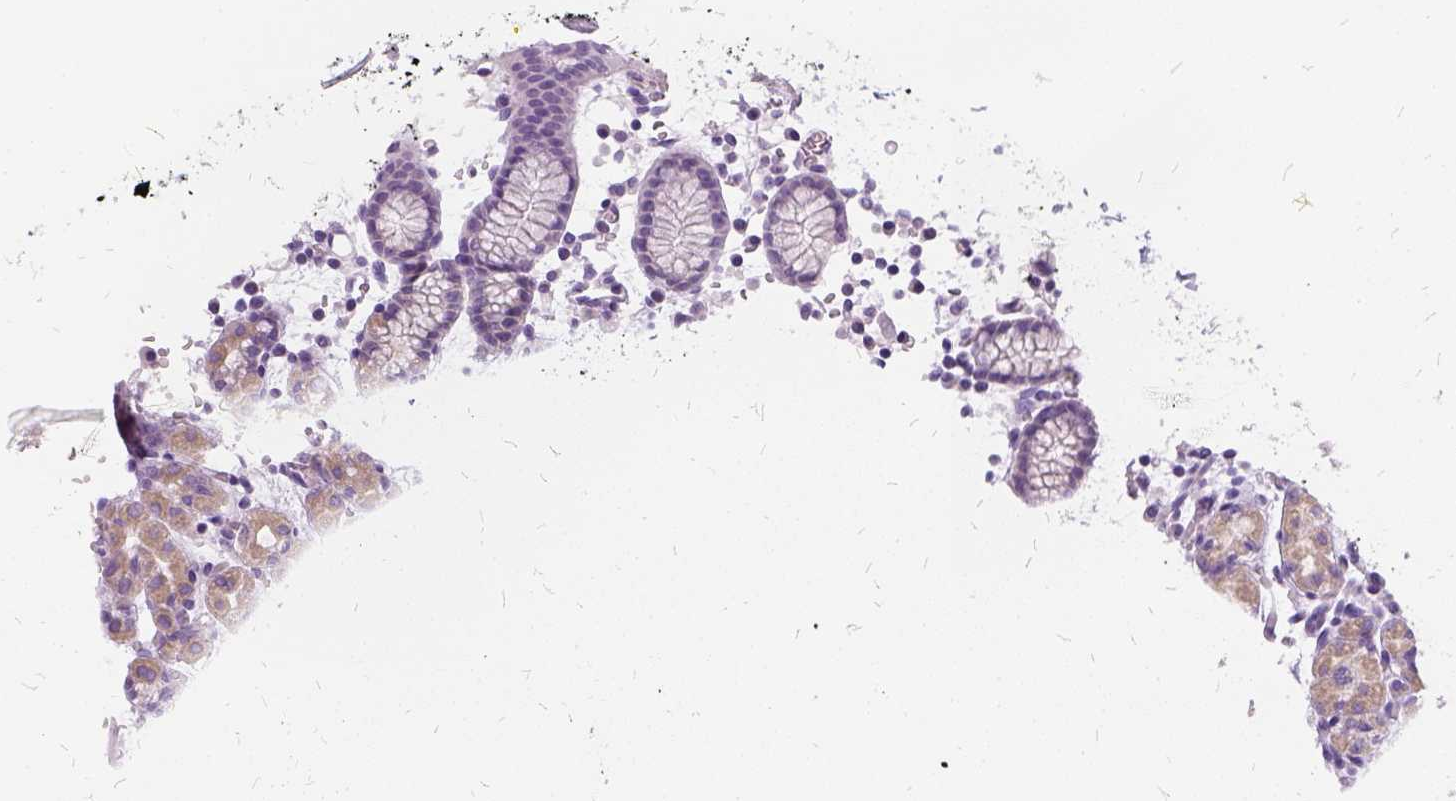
{"staining": {"intensity": "weak", "quantity": "<25%", "location": "cytoplasmic/membranous"}, "tissue": "stomach", "cell_type": "Glandular cells", "image_type": "normal", "snomed": [{"axis": "morphology", "description": "Normal tissue, NOS"}, {"axis": "topography", "description": "Stomach, upper"}, {"axis": "topography", "description": "Stomach"}], "caption": "IHC of benign stomach displays no staining in glandular cells. (Stains: DAB IHC with hematoxylin counter stain, Microscopy: brightfield microscopy at high magnification).", "gene": "FDX1", "patient": {"sex": "male", "age": 62}}